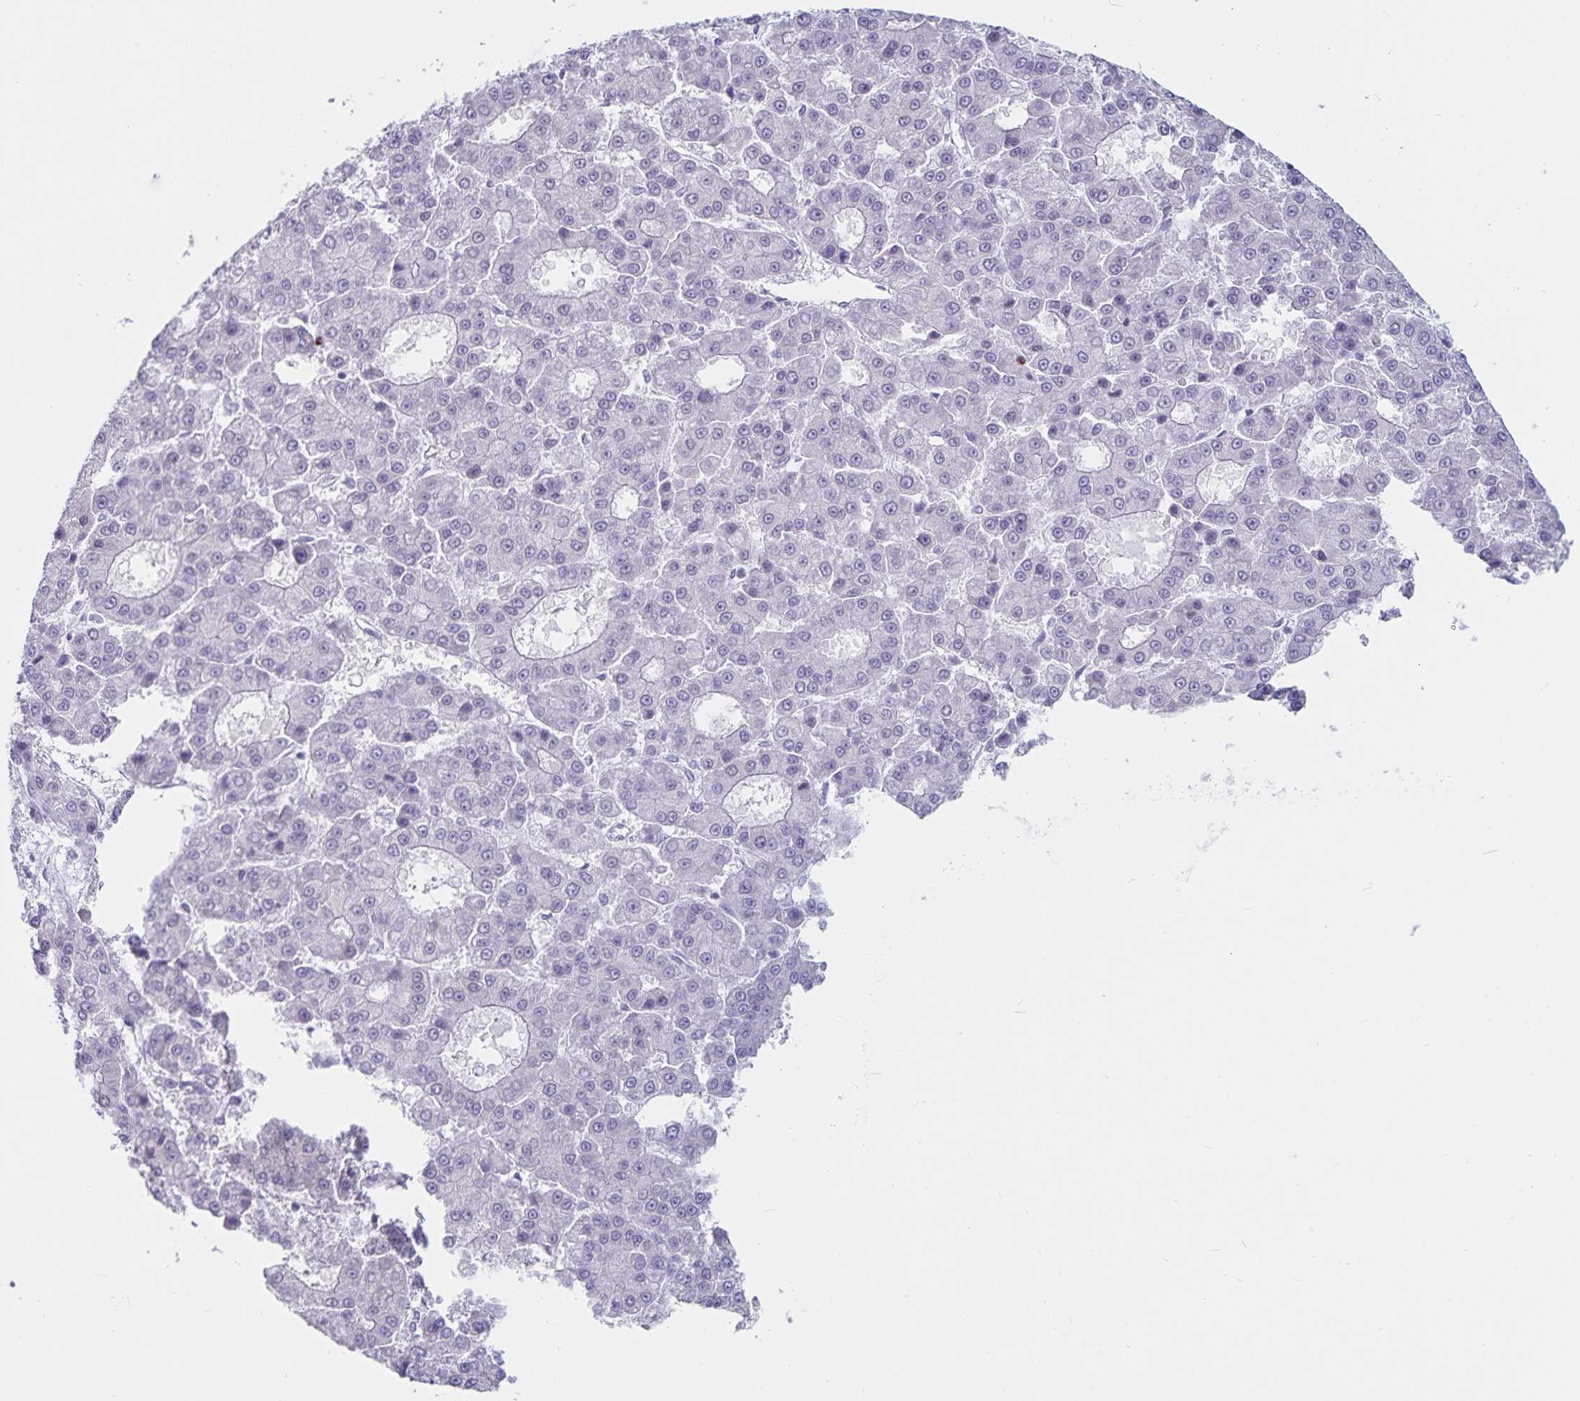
{"staining": {"intensity": "negative", "quantity": "none", "location": "none"}, "tissue": "liver cancer", "cell_type": "Tumor cells", "image_type": "cancer", "snomed": [{"axis": "morphology", "description": "Carcinoma, Hepatocellular, NOS"}, {"axis": "topography", "description": "Liver"}], "caption": "Immunohistochemistry image of neoplastic tissue: liver hepatocellular carcinoma stained with DAB shows no significant protein staining in tumor cells.", "gene": "GNLY", "patient": {"sex": "male", "age": 70}}